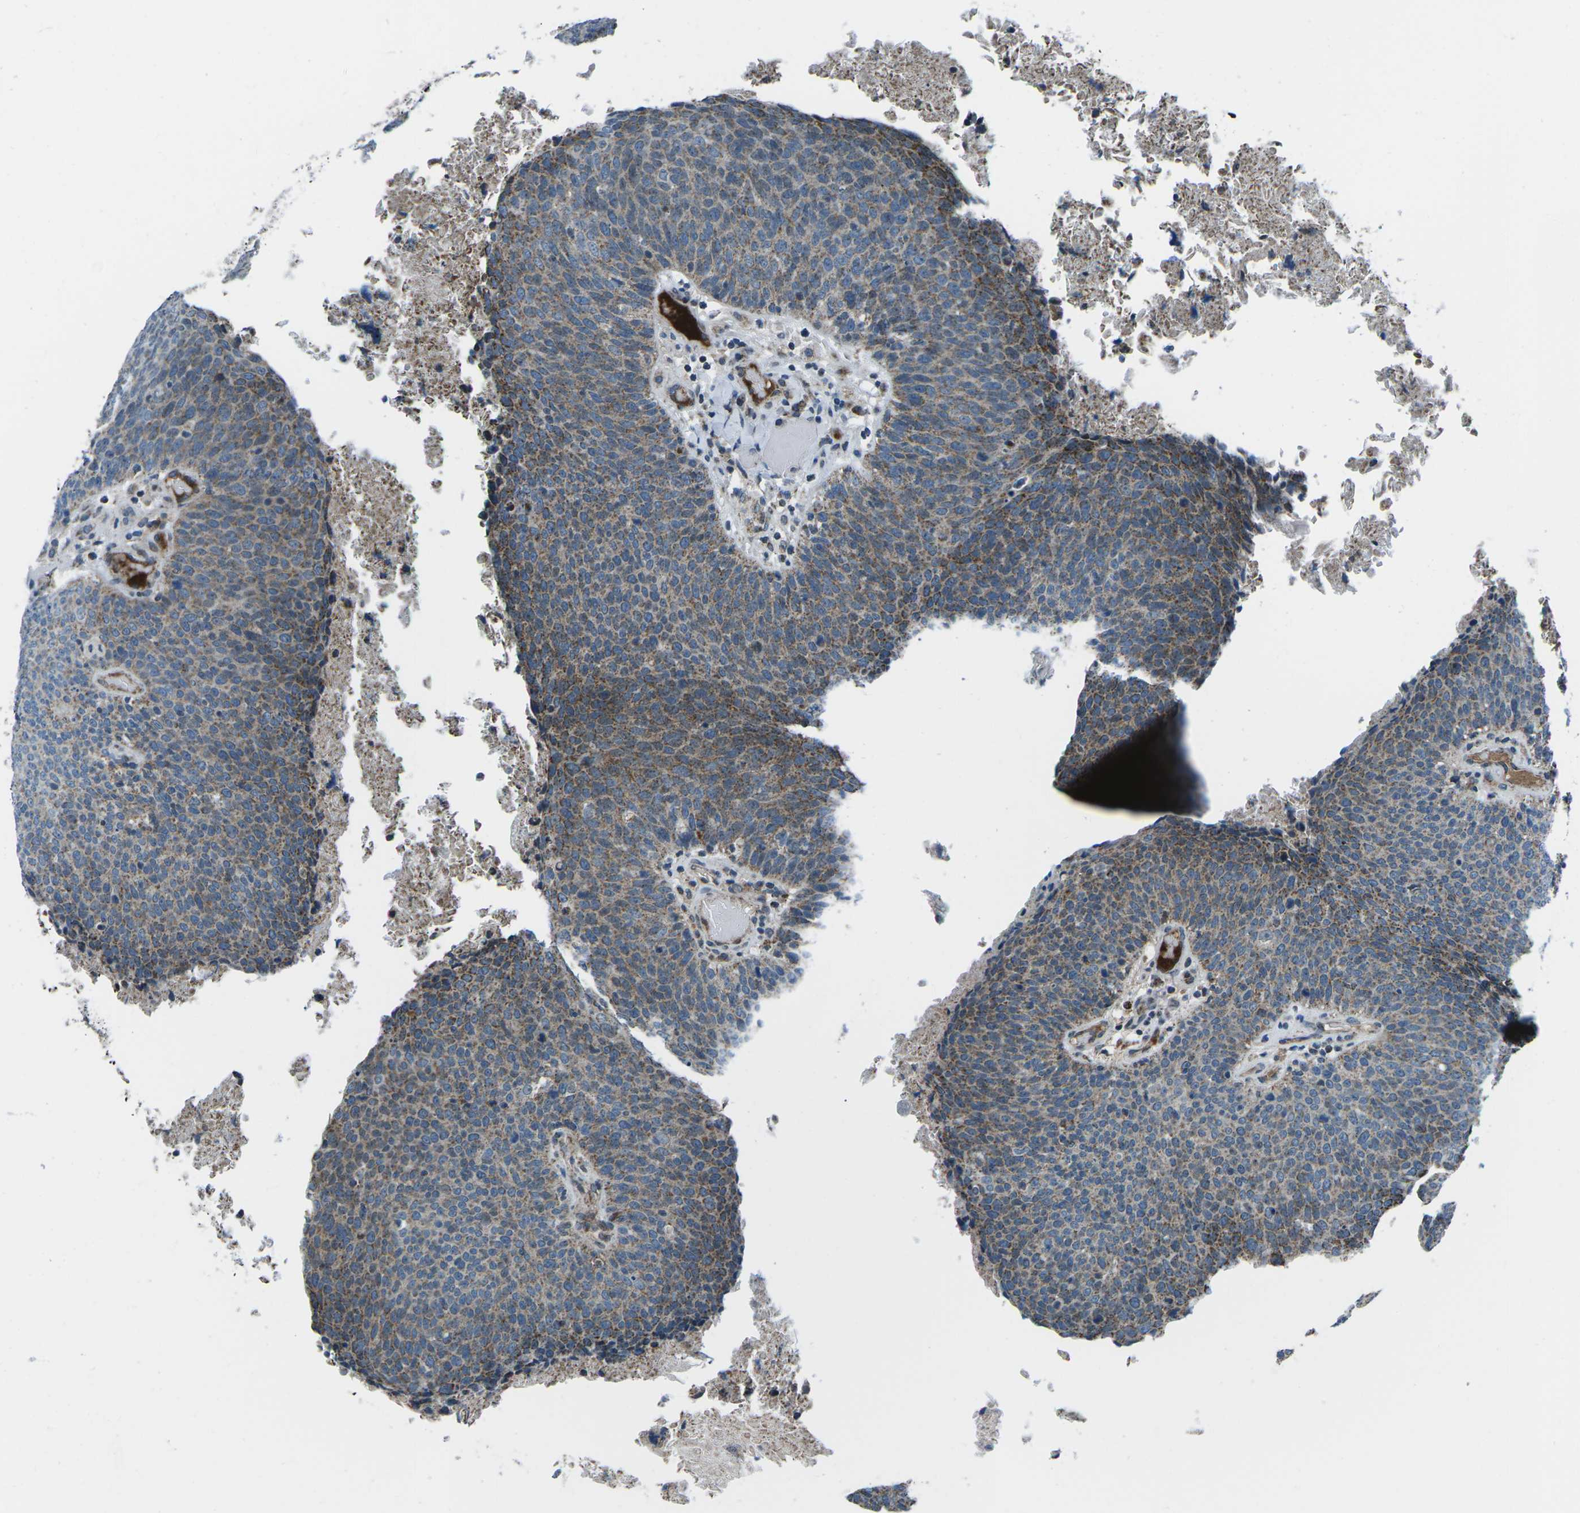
{"staining": {"intensity": "moderate", "quantity": "25%-75%", "location": "cytoplasmic/membranous"}, "tissue": "head and neck cancer", "cell_type": "Tumor cells", "image_type": "cancer", "snomed": [{"axis": "morphology", "description": "Squamous cell carcinoma, NOS"}, {"axis": "morphology", "description": "Squamous cell carcinoma, metastatic, NOS"}, {"axis": "topography", "description": "Lymph node"}, {"axis": "topography", "description": "Head-Neck"}], "caption": "DAB immunohistochemical staining of head and neck cancer (squamous cell carcinoma) reveals moderate cytoplasmic/membranous protein staining in about 25%-75% of tumor cells. (brown staining indicates protein expression, while blue staining denotes nuclei).", "gene": "RFESD", "patient": {"sex": "male", "age": 62}}